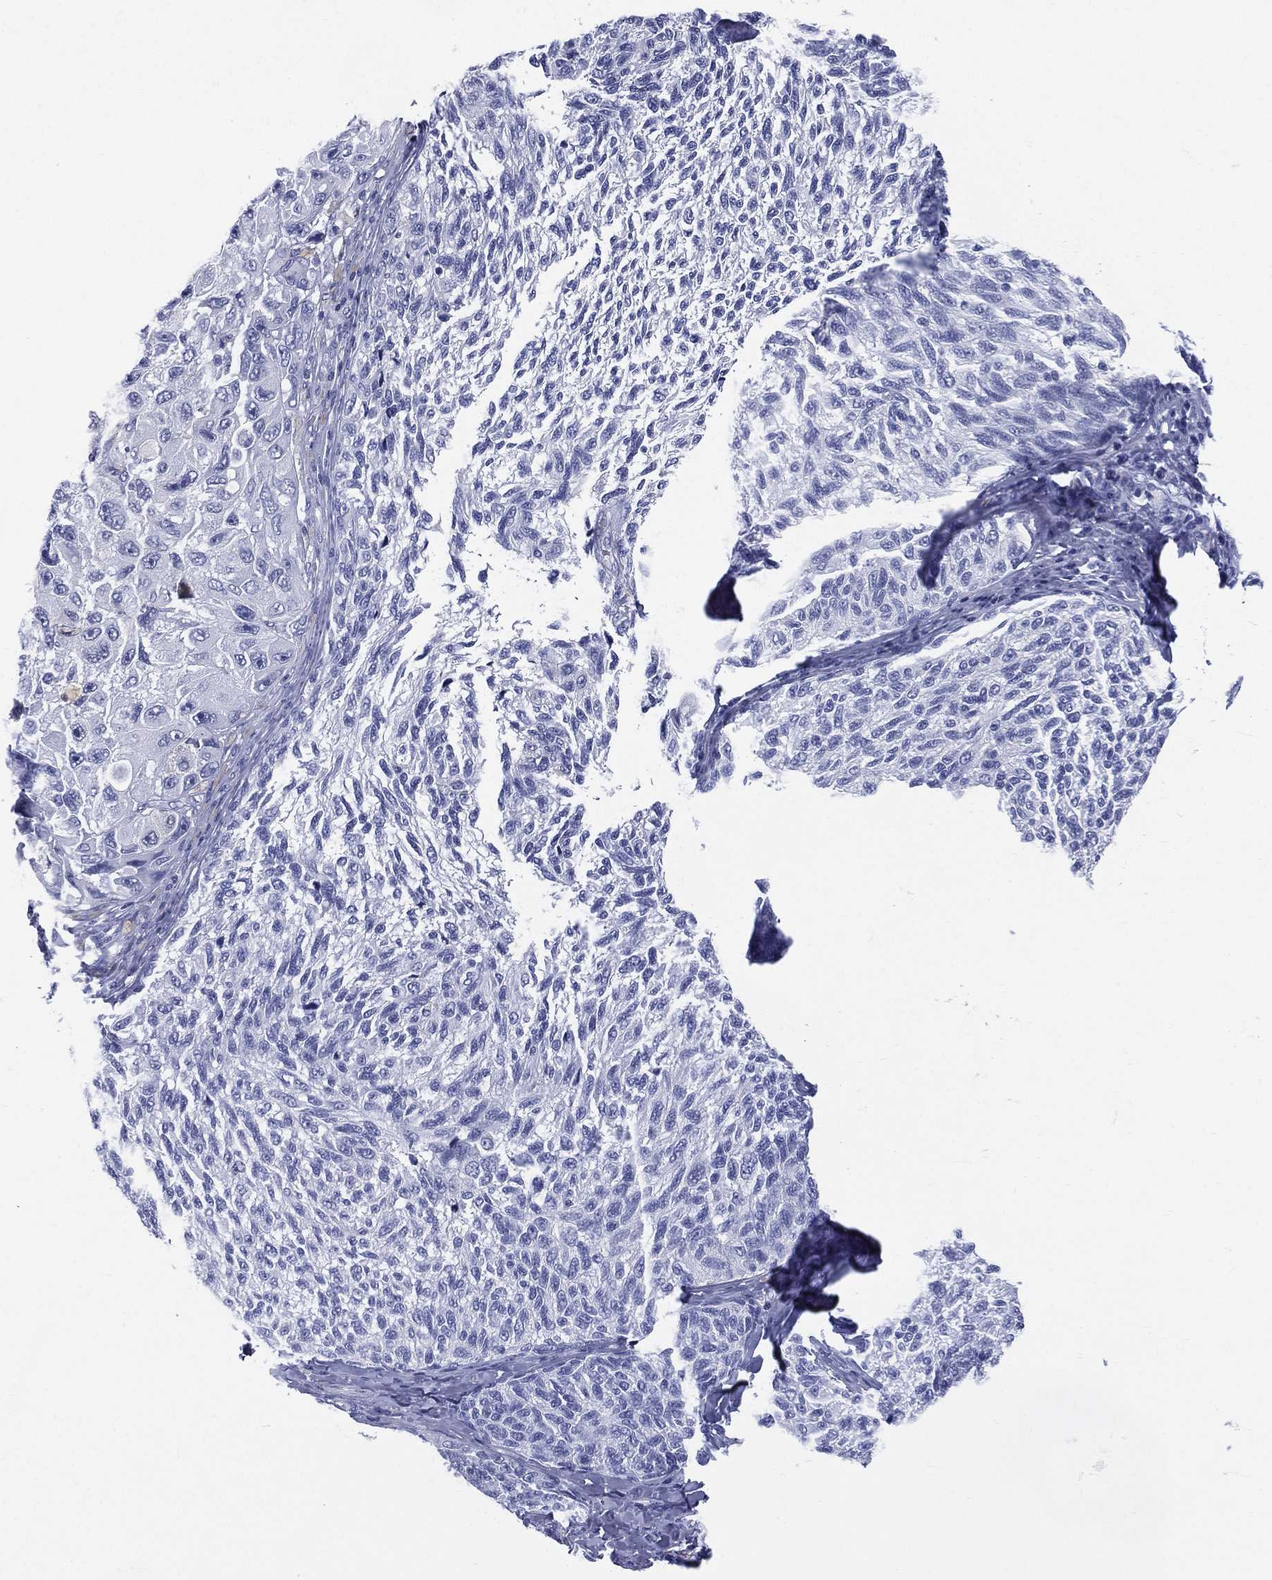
{"staining": {"intensity": "negative", "quantity": "none", "location": "none"}, "tissue": "melanoma", "cell_type": "Tumor cells", "image_type": "cancer", "snomed": [{"axis": "morphology", "description": "Malignant melanoma, NOS"}, {"axis": "topography", "description": "Skin"}], "caption": "Tumor cells are negative for protein expression in human melanoma.", "gene": "ETNPPL", "patient": {"sex": "female", "age": 73}}